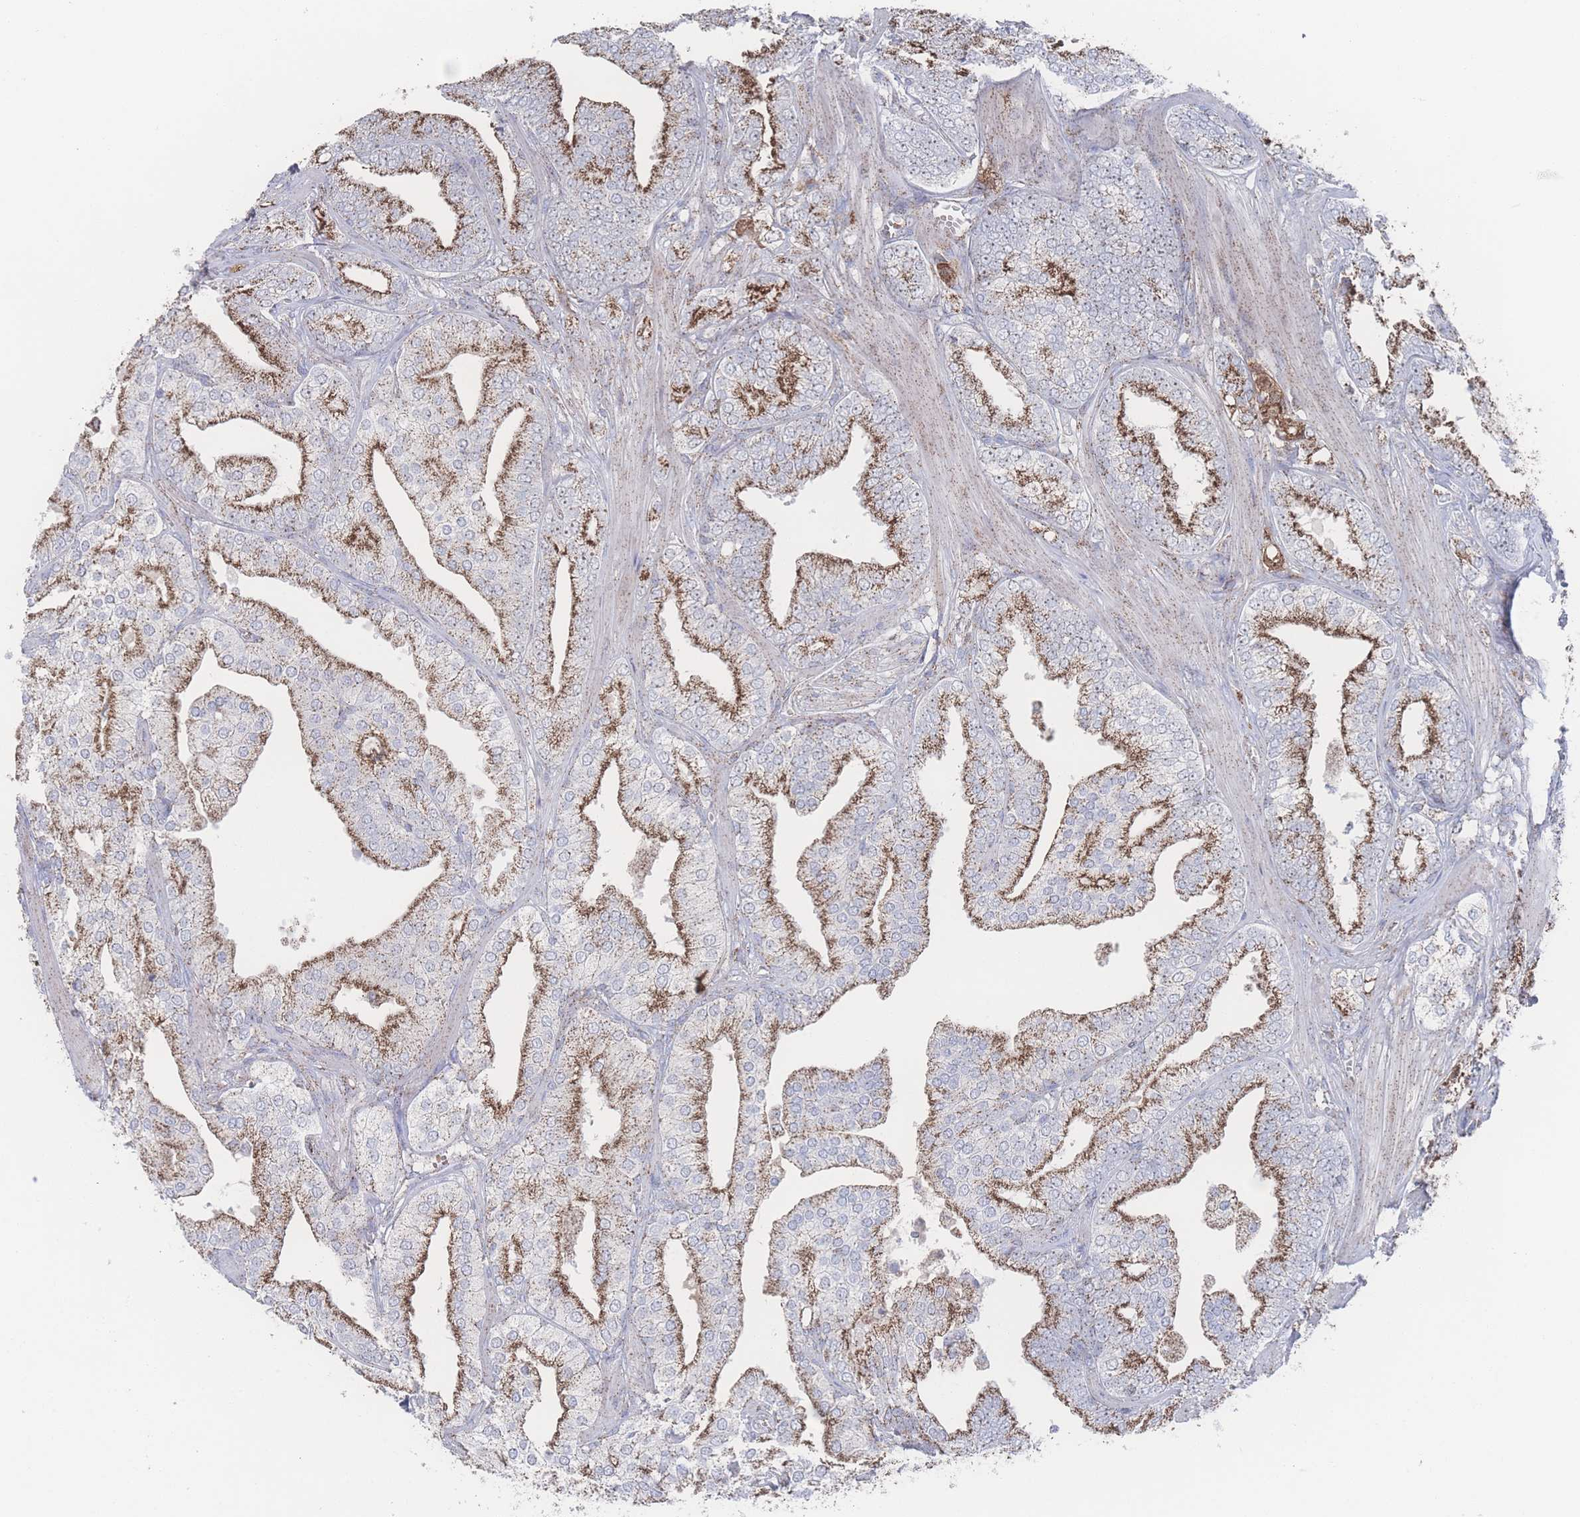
{"staining": {"intensity": "strong", "quantity": ">75%", "location": "cytoplasmic/membranous"}, "tissue": "prostate cancer", "cell_type": "Tumor cells", "image_type": "cancer", "snomed": [{"axis": "morphology", "description": "Adenocarcinoma, High grade"}, {"axis": "topography", "description": "Prostate"}], "caption": "Immunohistochemistry (IHC) of human prostate cancer displays high levels of strong cytoplasmic/membranous positivity in approximately >75% of tumor cells.", "gene": "PEX14", "patient": {"sex": "male", "age": 50}}